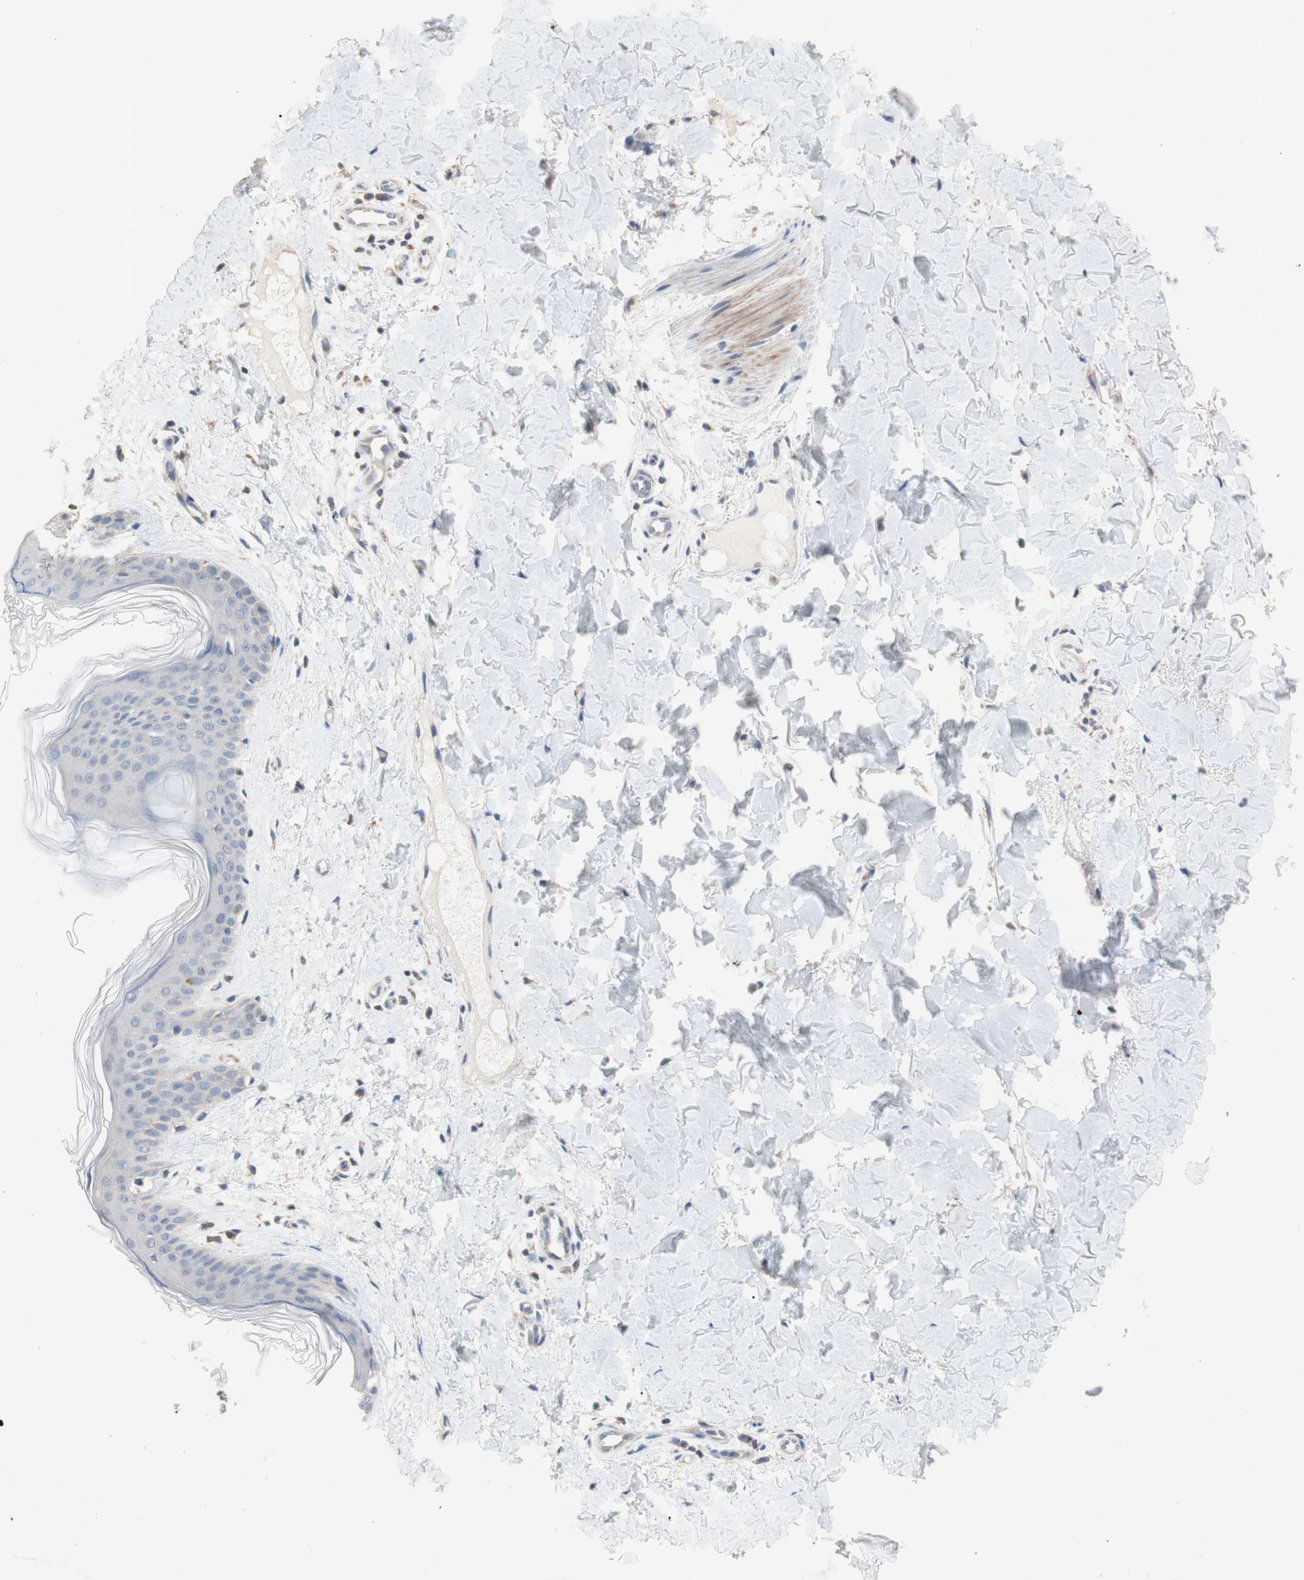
{"staining": {"intensity": "negative", "quantity": "none", "location": "none"}, "tissue": "skin", "cell_type": "Fibroblasts", "image_type": "normal", "snomed": [{"axis": "morphology", "description": "Normal tissue, NOS"}, {"axis": "topography", "description": "Skin"}], "caption": "The image shows no staining of fibroblasts in benign skin.", "gene": "PTGIS", "patient": {"sex": "female", "age": 41}}